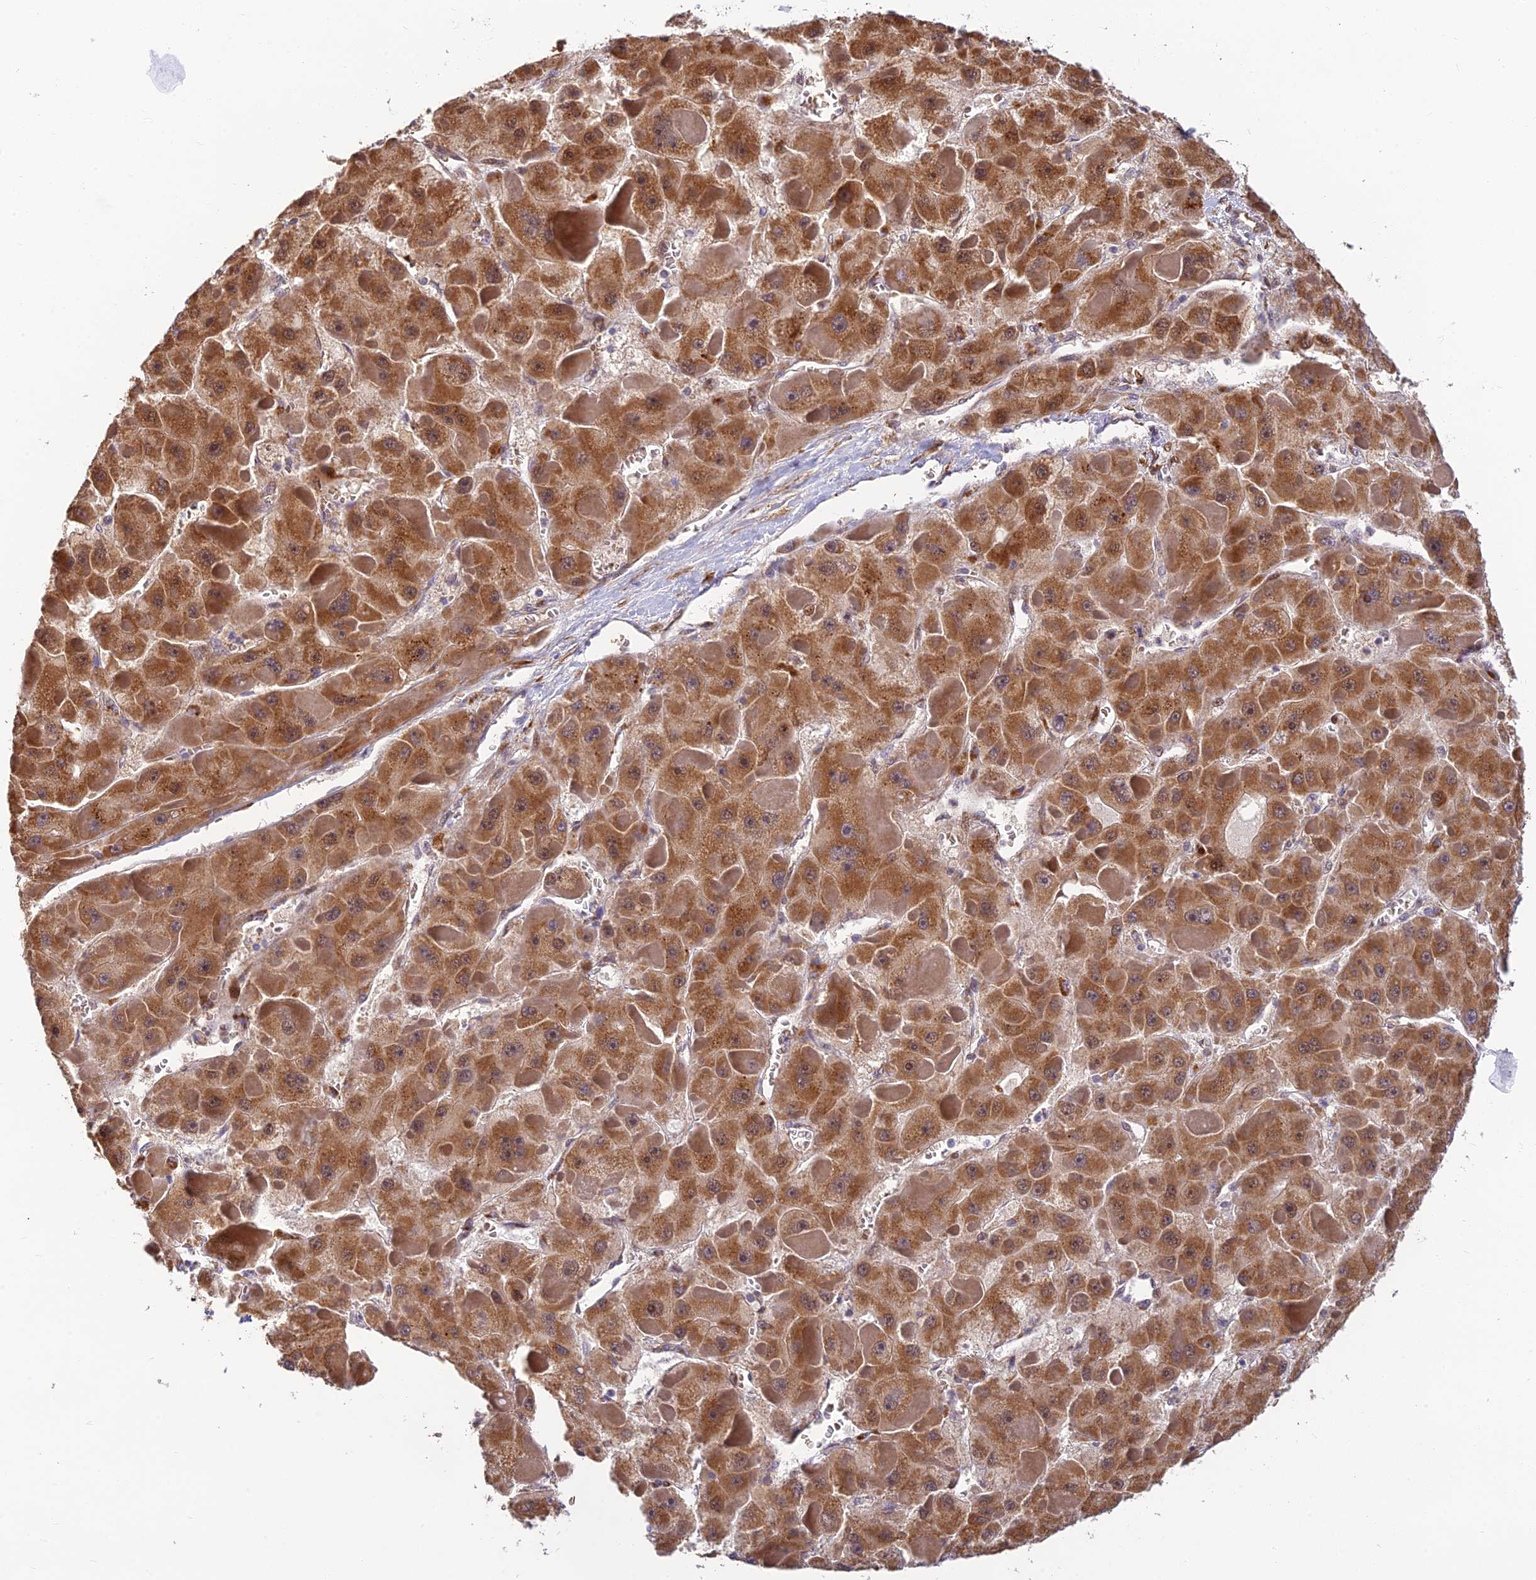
{"staining": {"intensity": "moderate", "quantity": ">75%", "location": "cytoplasmic/membranous"}, "tissue": "liver cancer", "cell_type": "Tumor cells", "image_type": "cancer", "snomed": [{"axis": "morphology", "description": "Carcinoma, Hepatocellular, NOS"}, {"axis": "topography", "description": "Liver"}], "caption": "This micrograph displays immunohistochemistry staining of human liver cancer, with medium moderate cytoplasmic/membranous staining in about >75% of tumor cells.", "gene": "UFSP2", "patient": {"sex": "female", "age": 73}}